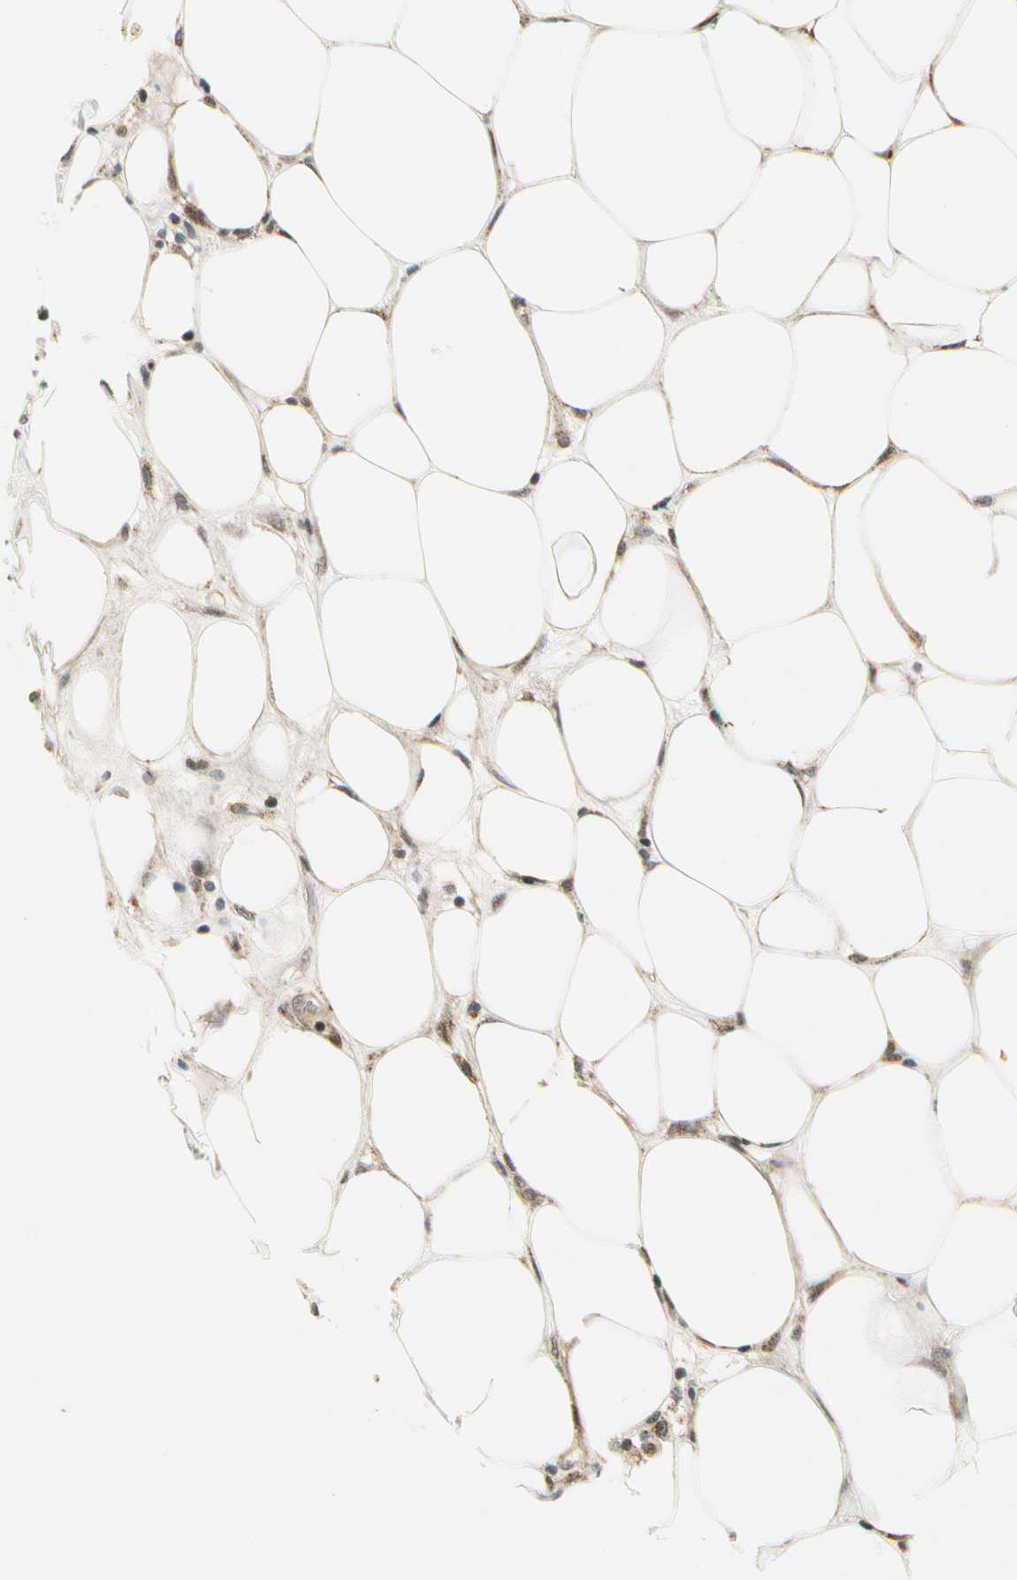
{"staining": {"intensity": "moderate", "quantity": ">75%", "location": "cytoplasmic/membranous"}, "tissue": "breast cancer", "cell_type": "Tumor cells", "image_type": "cancer", "snomed": [{"axis": "morphology", "description": "Duct carcinoma"}, {"axis": "topography", "description": "Breast"}], "caption": "Immunohistochemical staining of human breast infiltrating ductal carcinoma displays medium levels of moderate cytoplasmic/membranous positivity in about >75% of tumor cells. (DAB (3,3'-diaminobenzidine) = brown stain, brightfield microscopy at high magnification).", "gene": "PDK2", "patient": {"sex": "female", "age": 37}}